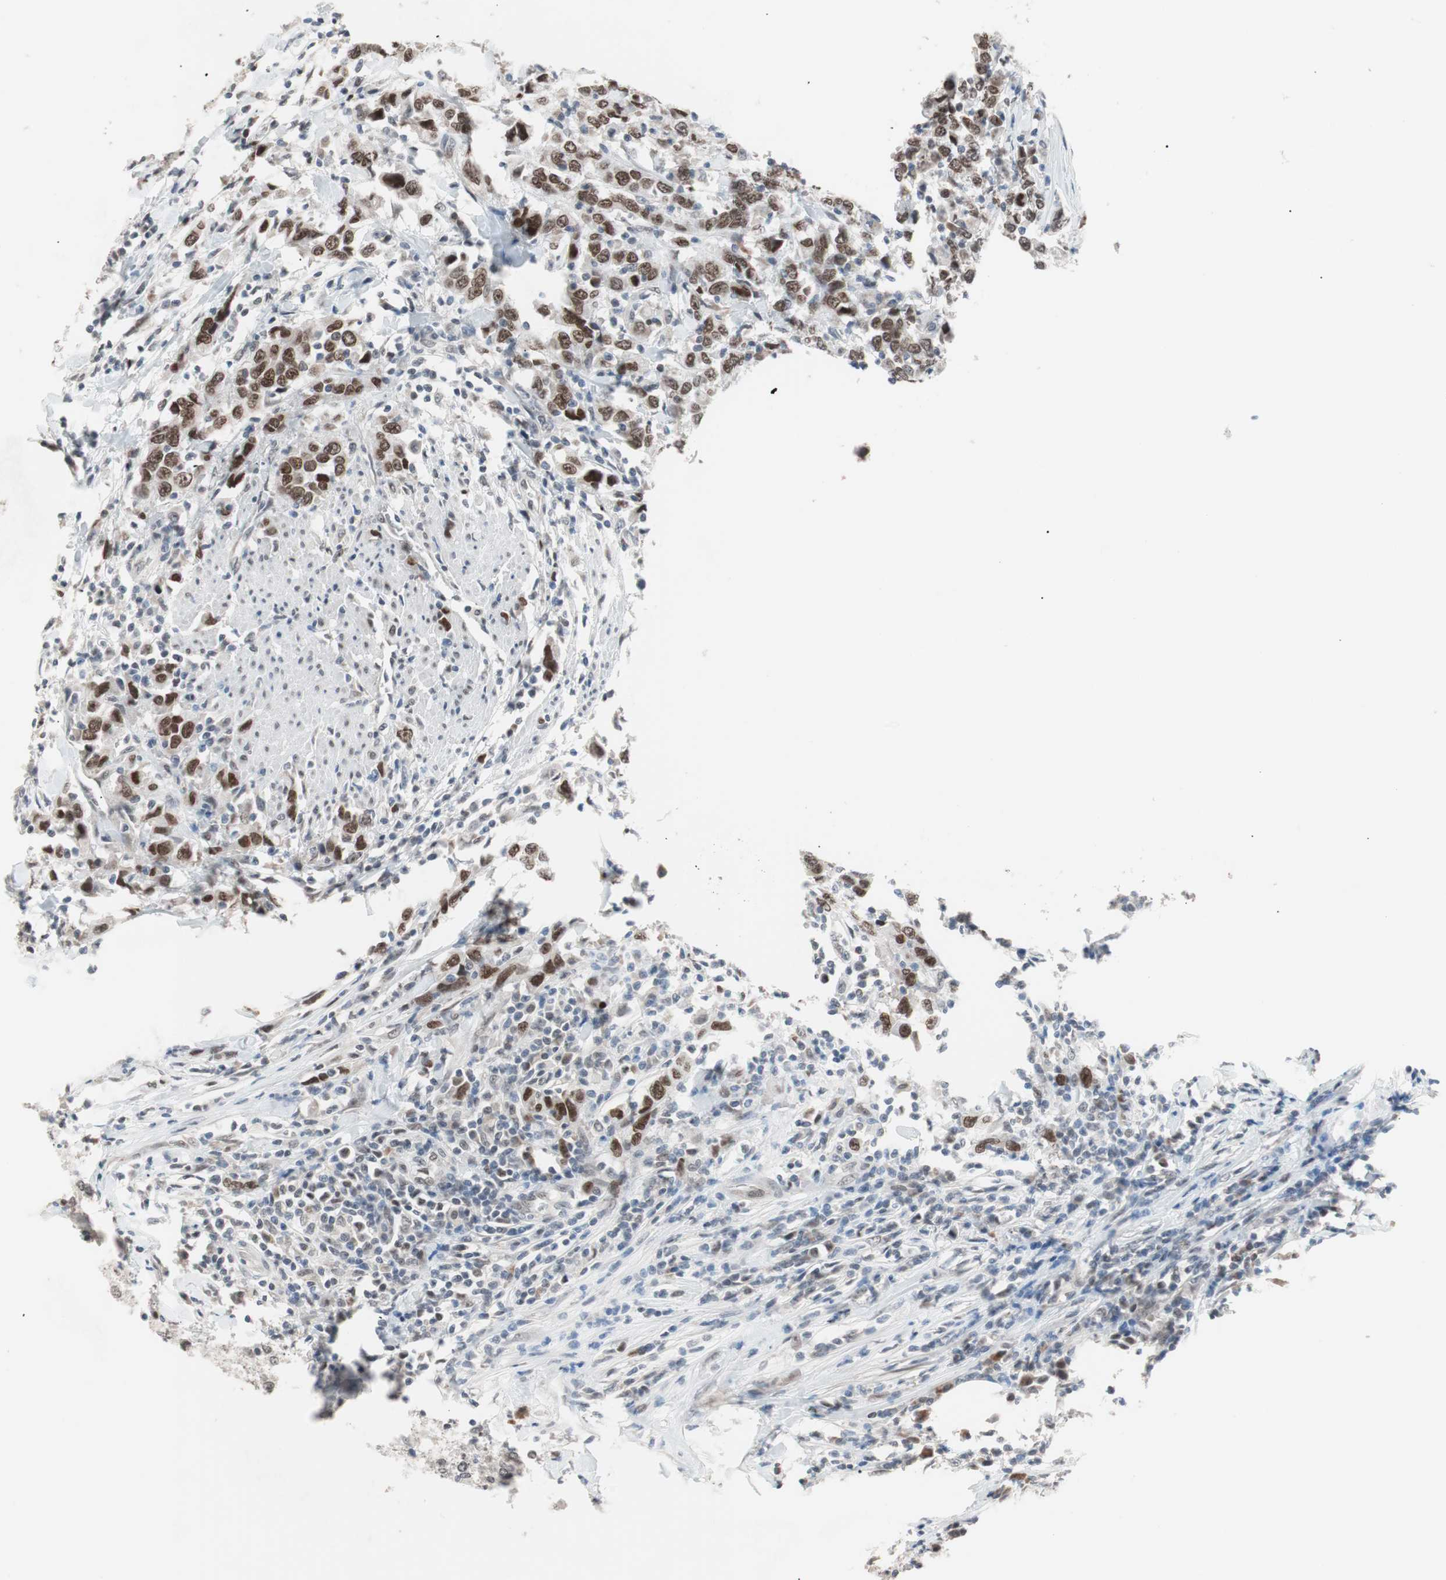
{"staining": {"intensity": "strong", "quantity": ">75%", "location": "nuclear"}, "tissue": "urothelial cancer", "cell_type": "Tumor cells", "image_type": "cancer", "snomed": [{"axis": "morphology", "description": "Urothelial carcinoma, High grade"}, {"axis": "topography", "description": "Urinary bladder"}], "caption": "The image shows a brown stain indicating the presence of a protein in the nuclear of tumor cells in urothelial carcinoma (high-grade).", "gene": "LIG3", "patient": {"sex": "male", "age": 61}}